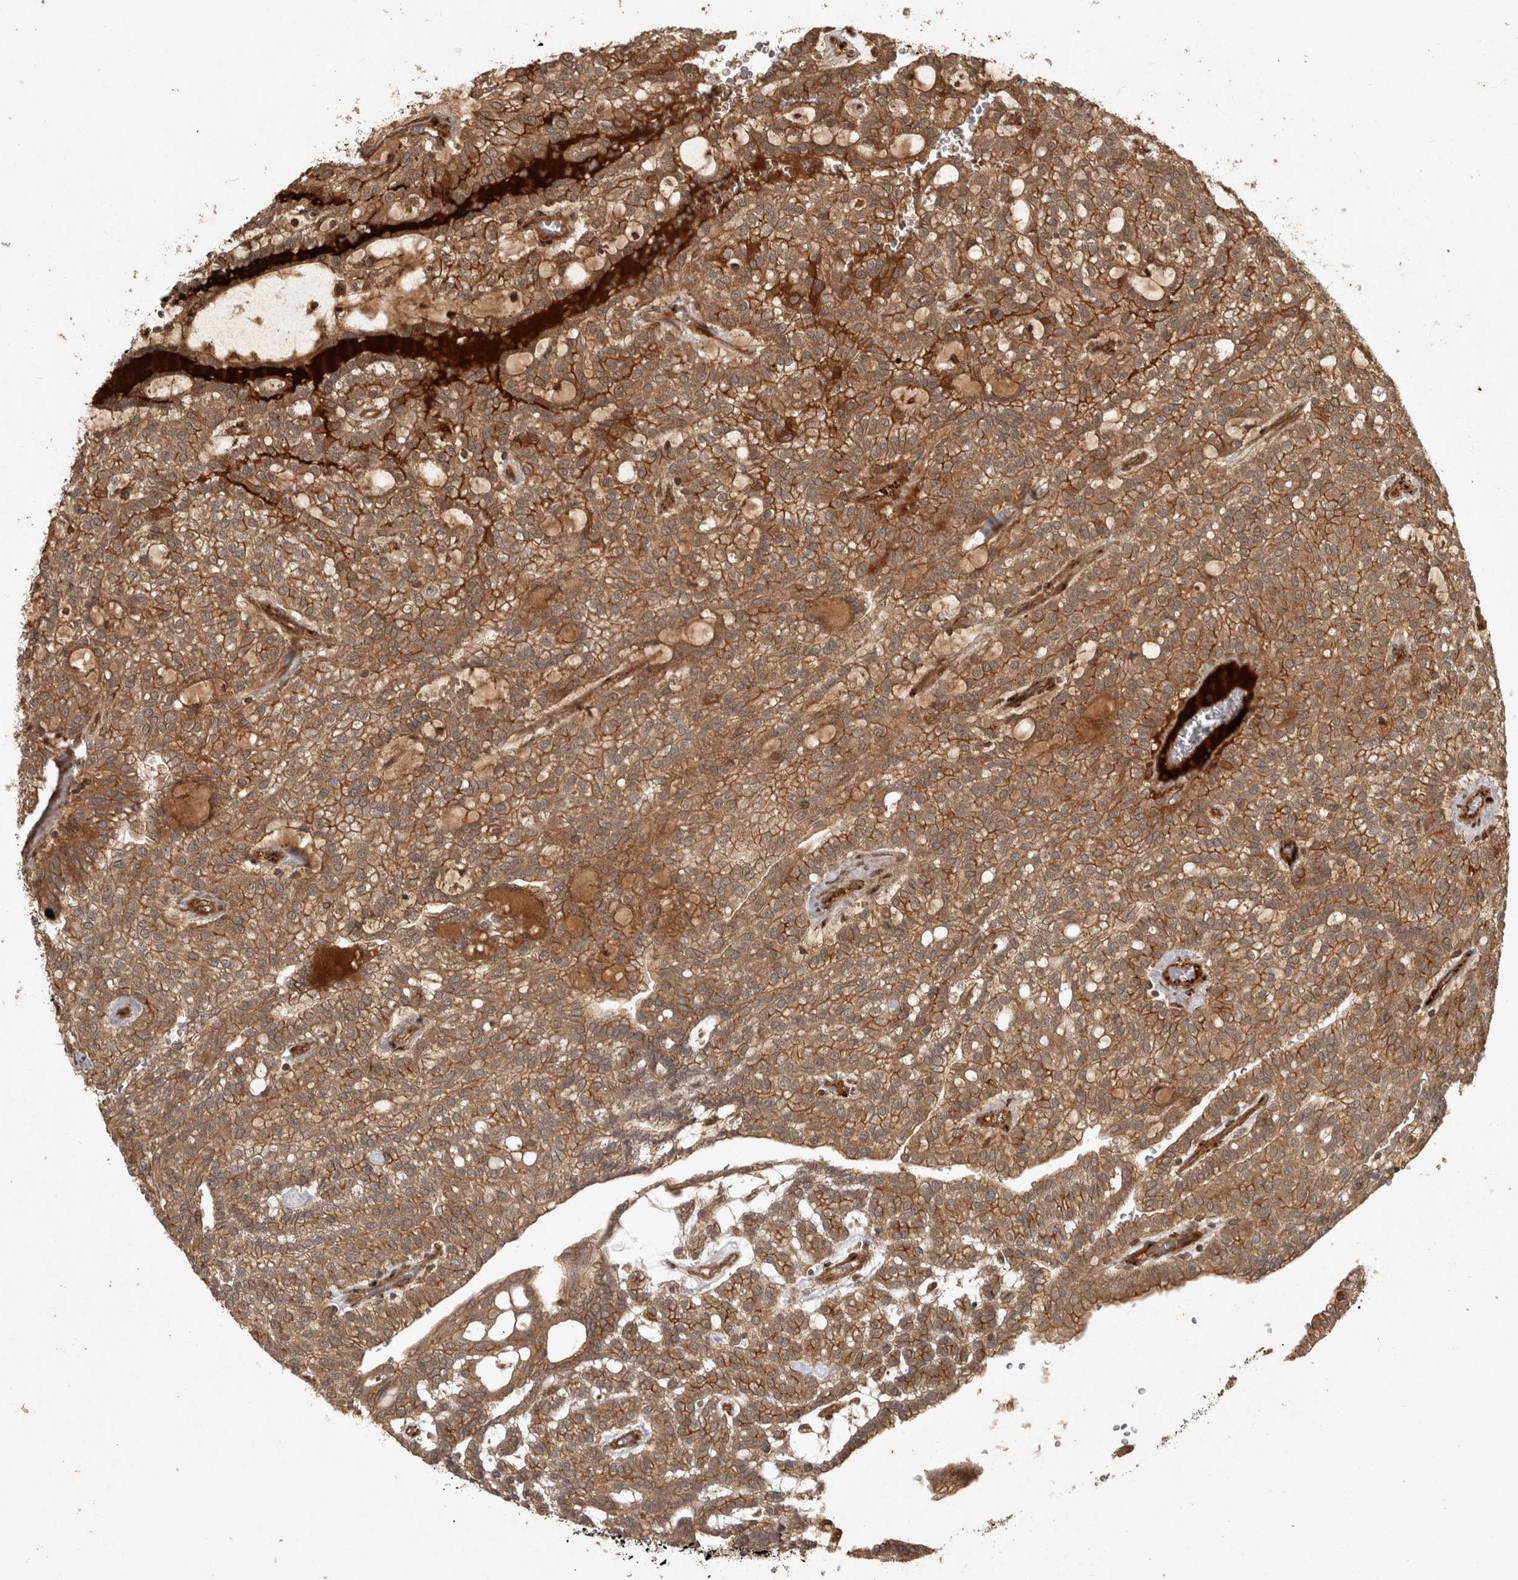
{"staining": {"intensity": "moderate", "quantity": ">75%", "location": "cytoplasmic/membranous"}, "tissue": "renal cancer", "cell_type": "Tumor cells", "image_type": "cancer", "snomed": [{"axis": "morphology", "description": "Adenocarcinoma, NOS"}, {"axis": "topography", "description": "Kidney"}], "caption": "Tumor cells reveal medium levels of moderate cytoplasmic/membranous staining in about >75% of cells in human adenocarcinoma (renal).", "gene": "CAMSAP2", "patient": {"sex": "male", "age": 63}}